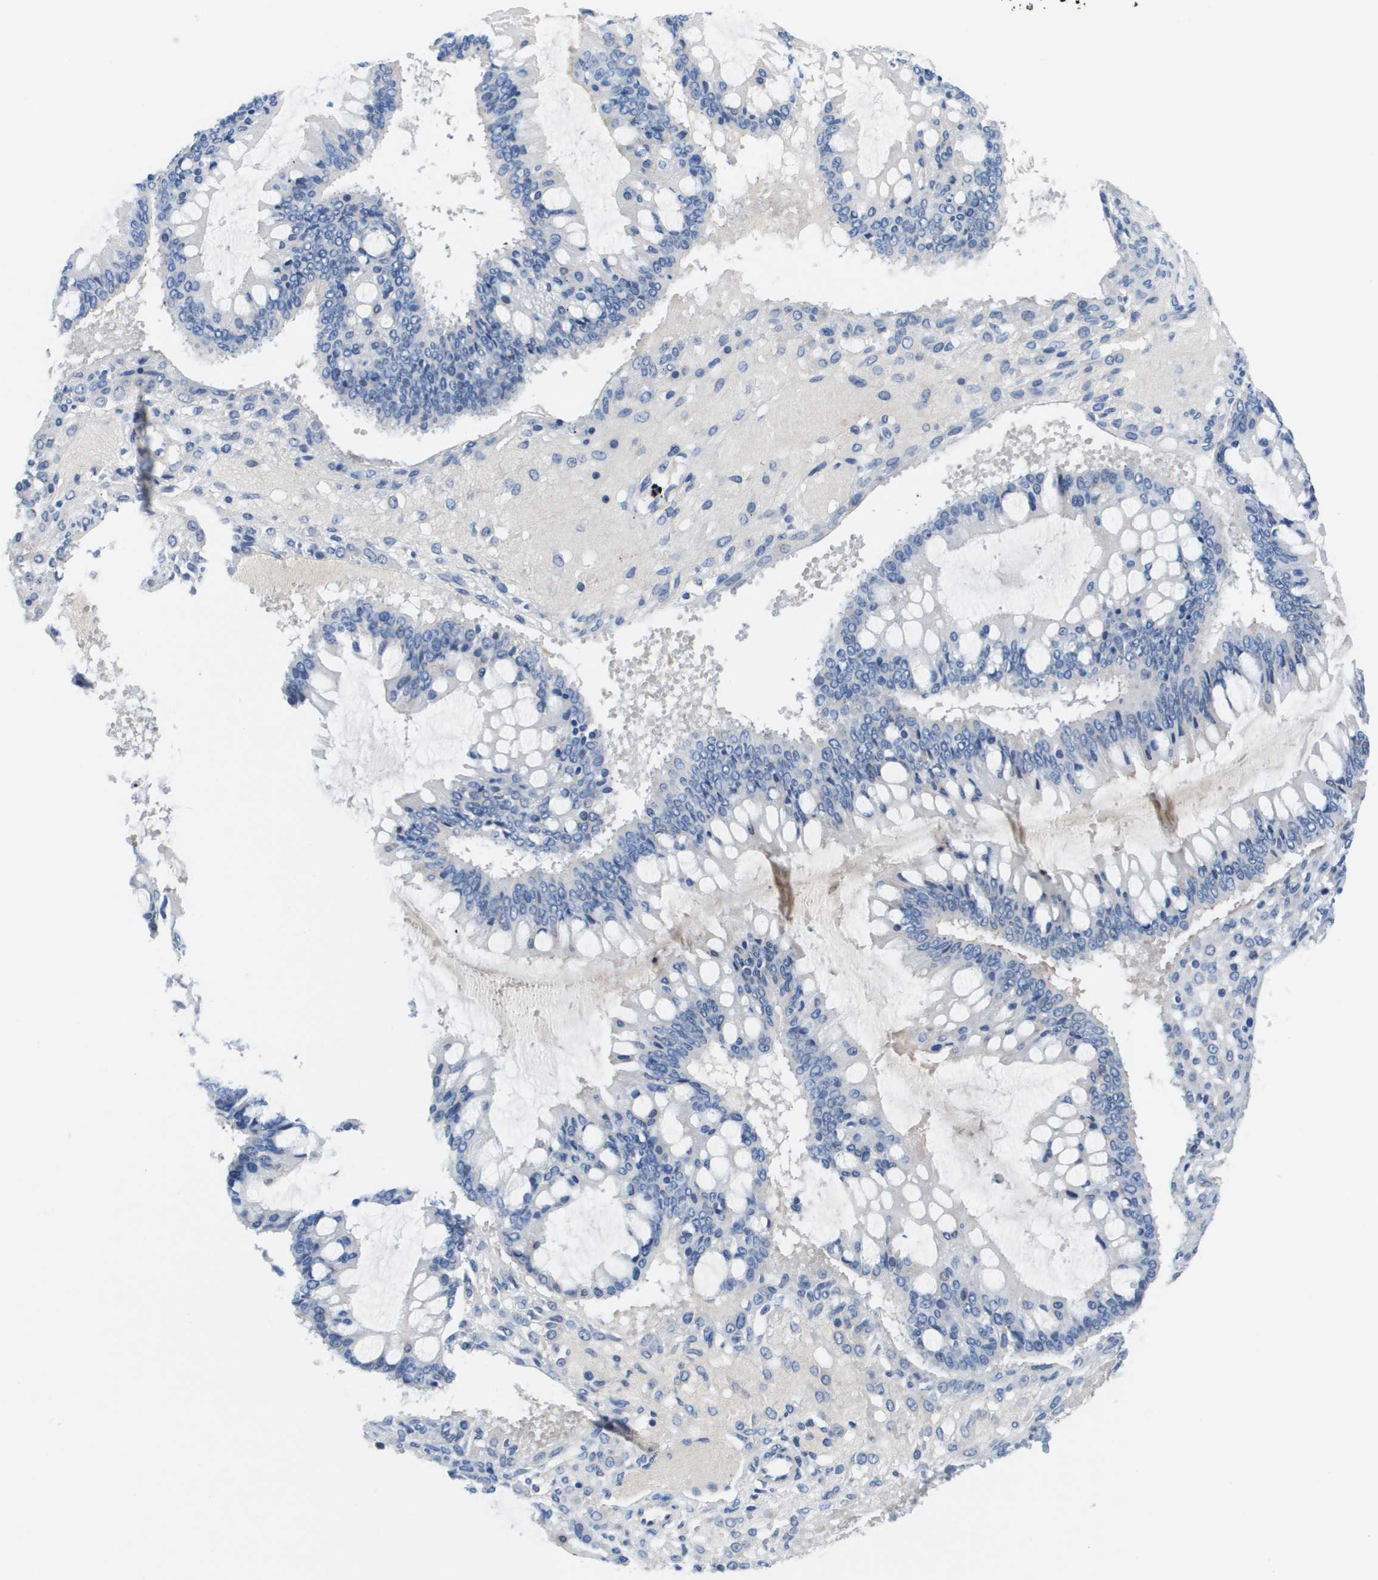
{"staining": {"intensity": "negative", "quantity": "none", "location": "none"}, "tissue": "ovarian cancer", "cell_type": "Tumor cells", "image_type": "cancer", "snomed": [{"axis": "morphology", "description": "Cystadenocarcinoma, mucinous, NOS"}, {"axis": "topography", "description": "Ovary"}], "caption": "Ovarian mucinous cystadenocarcinoma was stained to show a protein in brown. There is no significant expression in tumor cells.", "gene": "APOA1", "patient": {"sex": "female", "age": 73}}